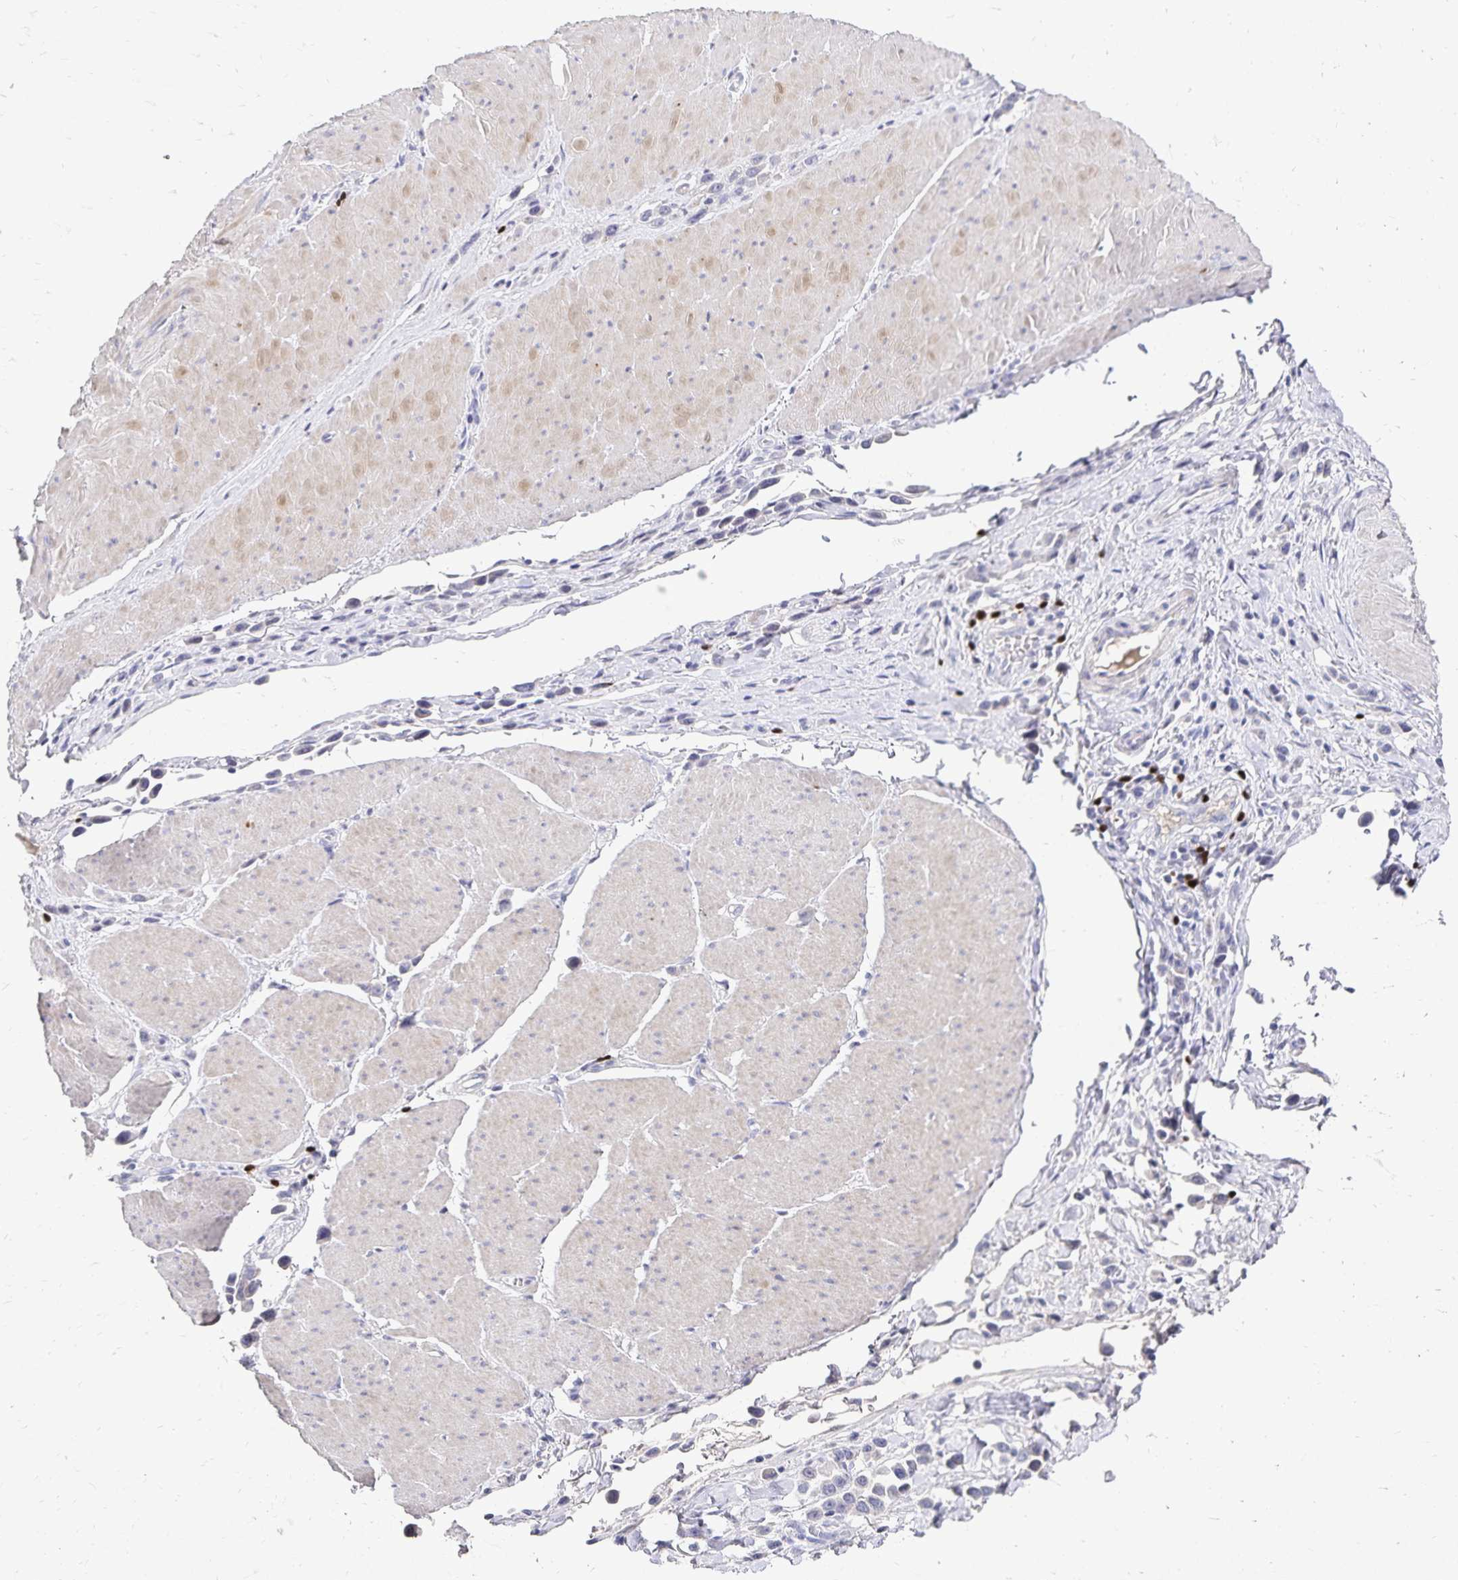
{"staining": {"intensity": "negative", "quantity": "none", "location": "none"}, "tissue": "stomach cancer", "cell_type": "Tumor cells", "image_type": "cancer", "snomed": [{"axis": "morphology", "description": "Adenocarcinoma, NOS"}, {"axis": "topography", "description": "Stomach"}], "caption": "This is a micrograph of immunohistochemistry staining of stomach cancer (adenocarcinoma), which shows no staining in tumor cells. The staining was performed using DAB (3,3'-diaminobenzidine) to visualize the protein expression in brown, while the nuclei were stained in blue with hematoxylin (Magnification: 20x).", "gene": "PAX5", "patient": {"sex": "male", "age": 47}}